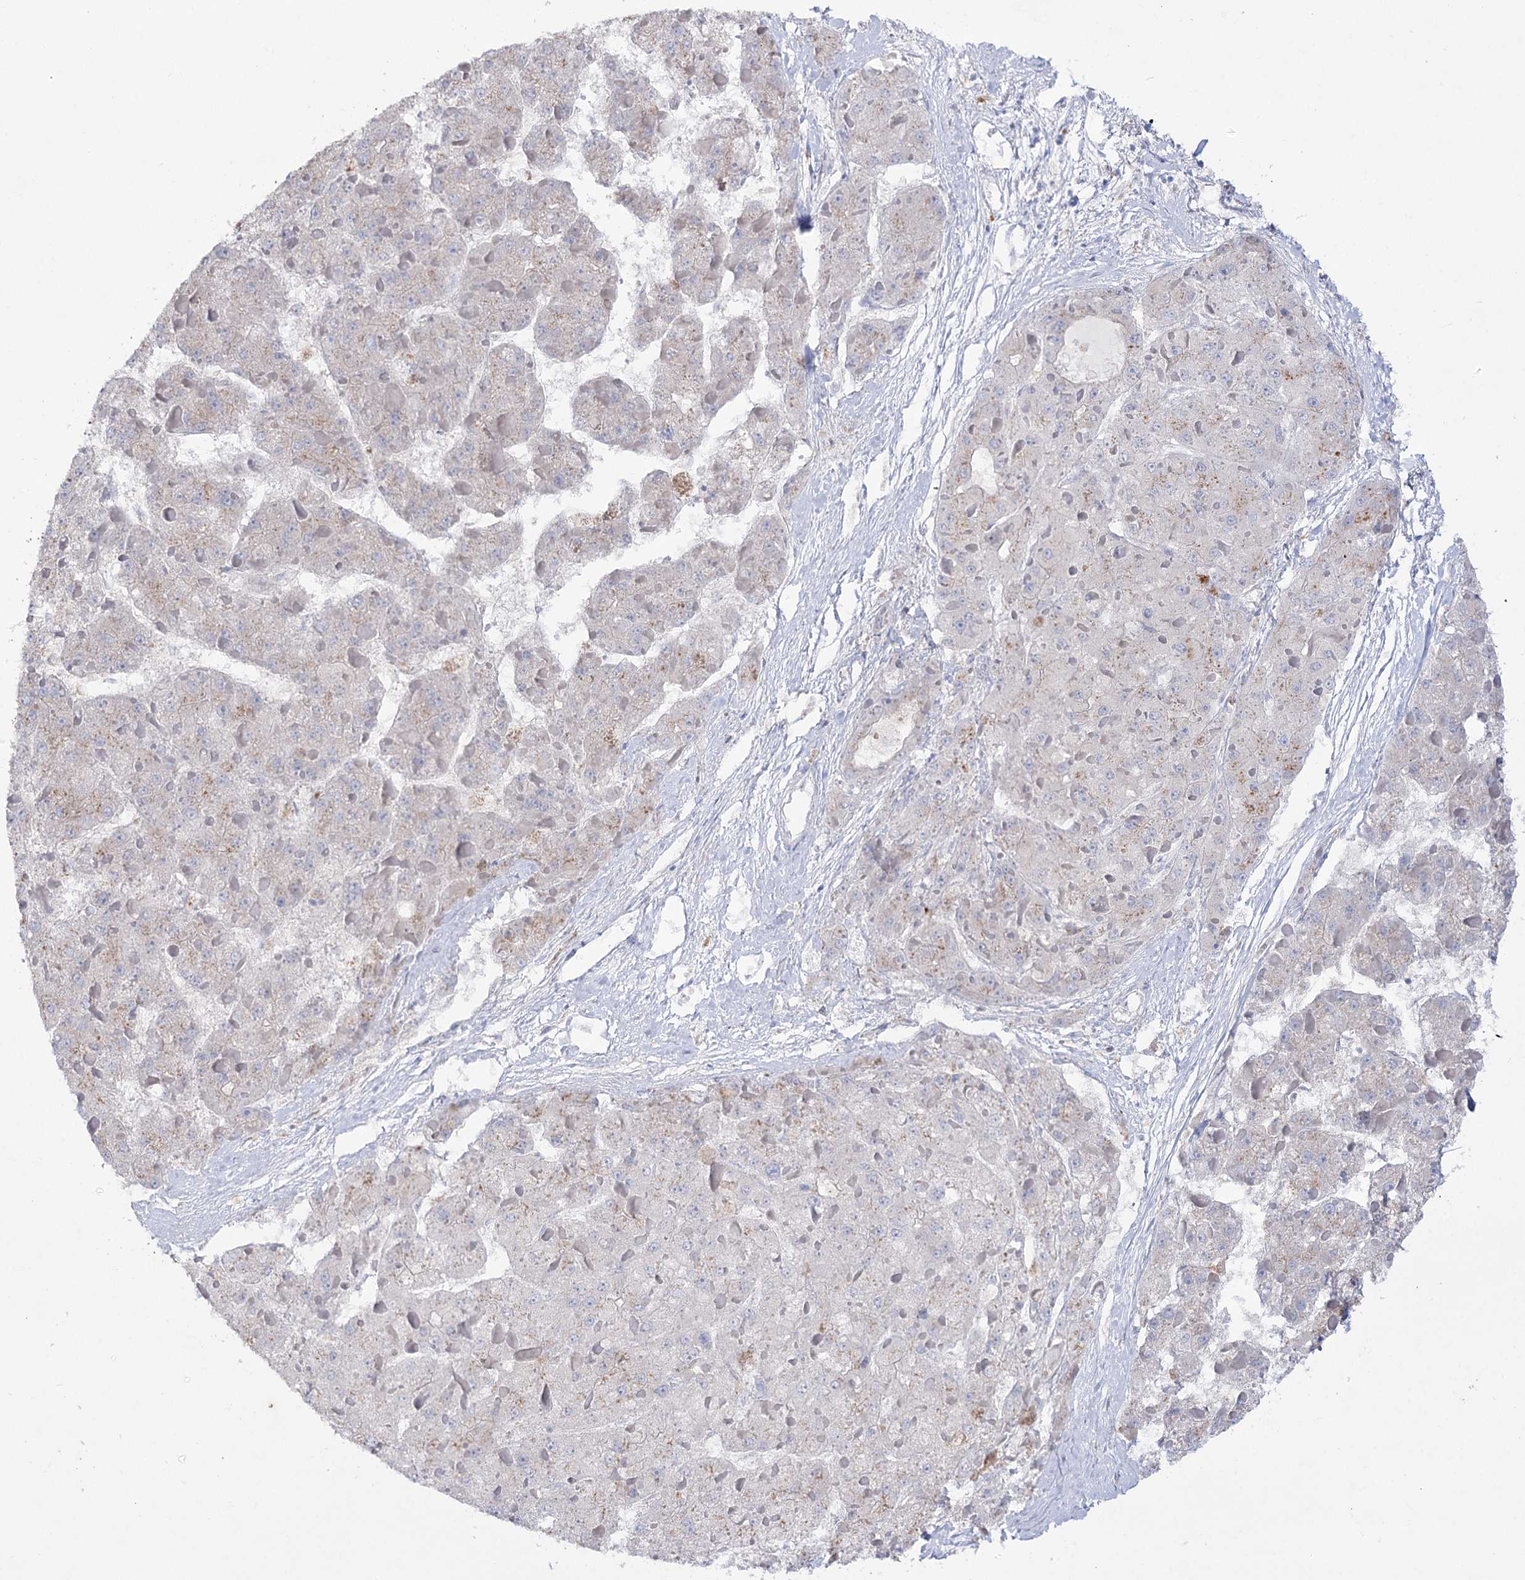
{"staining": {"intensity": "negative", "quantity": "none", "location": "none"}, "tissue": "liver cancer", "cell_type": "Tumor cells", "image_type": "cancer", "snomed": [{"axis": "morphology", "description": "Carcinoma, Hepatocellular, NOS"}, {"axis": "topography", "description": "Liver"}], "caption": "Tumor cells are negative for brown protein staining in hepatocellular carcinoma (liver). The staining was performed using DAB (3,3'-diaminobenzidine) to visualize the protein expression in brown, while the nuclei were stained in blue with hematoxylin (Magnification: 20x).", "gene": "NAGLU", "patient": {"sex": "female", "age": 73}}